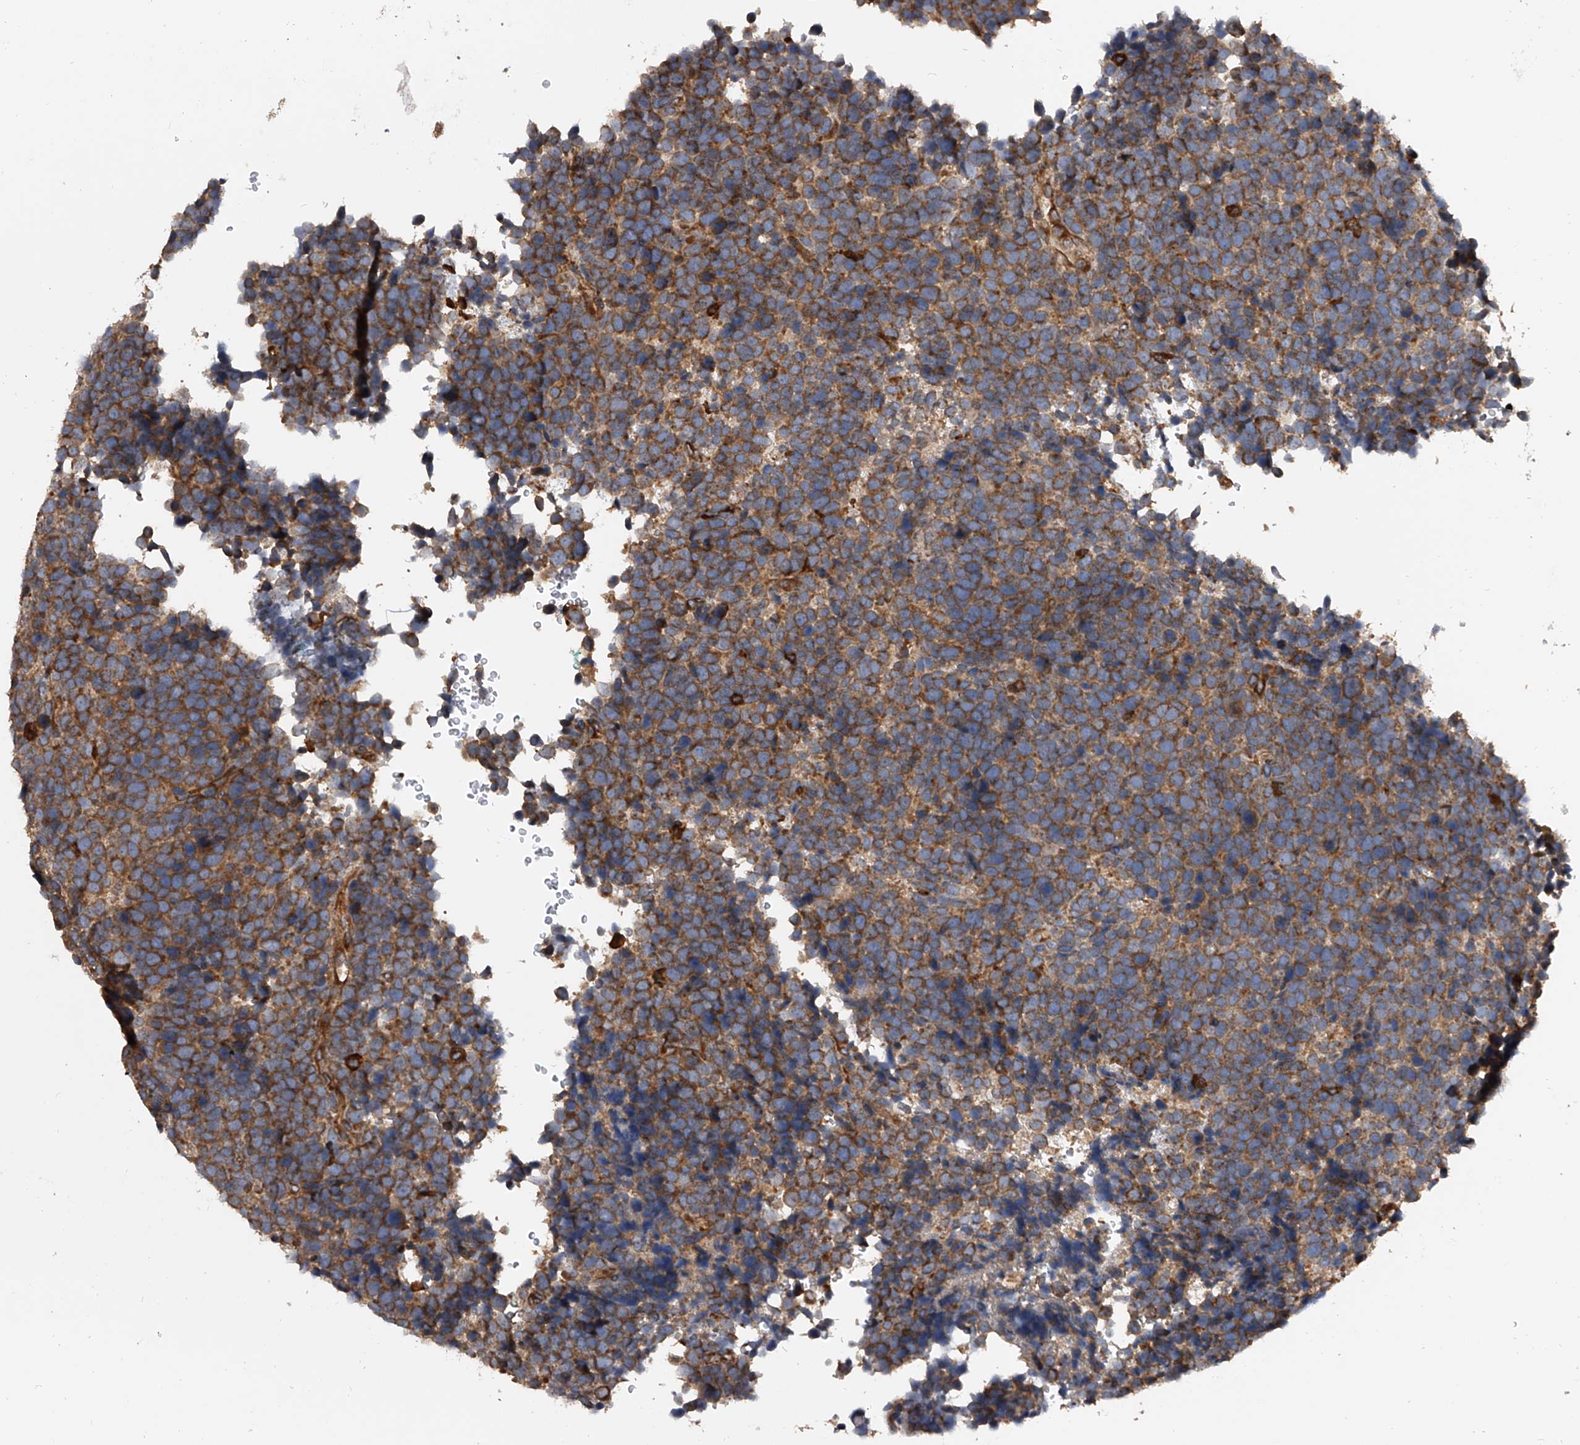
{"staining": {"intensity": "moderate", "quantity": ">75%", "location": "cytoplasmic/membranous"}, "tissue": "urothelial cancer", "cell_type": "Tumor cells", "image_type": "cancer", "snomed": [{"axis": "morphology", "description": "Urothelial carcinoma, High grade"}, {"axis": "topography", "description": "Urinary bladder"}], "caption": "Moderate cytoplasmic/membranous protein staining is appreciated in approximately >75% of tumor cells in urothelial cancer.", "gene": "EXOC4", "patient": {"sex": "female", "age": 82}}